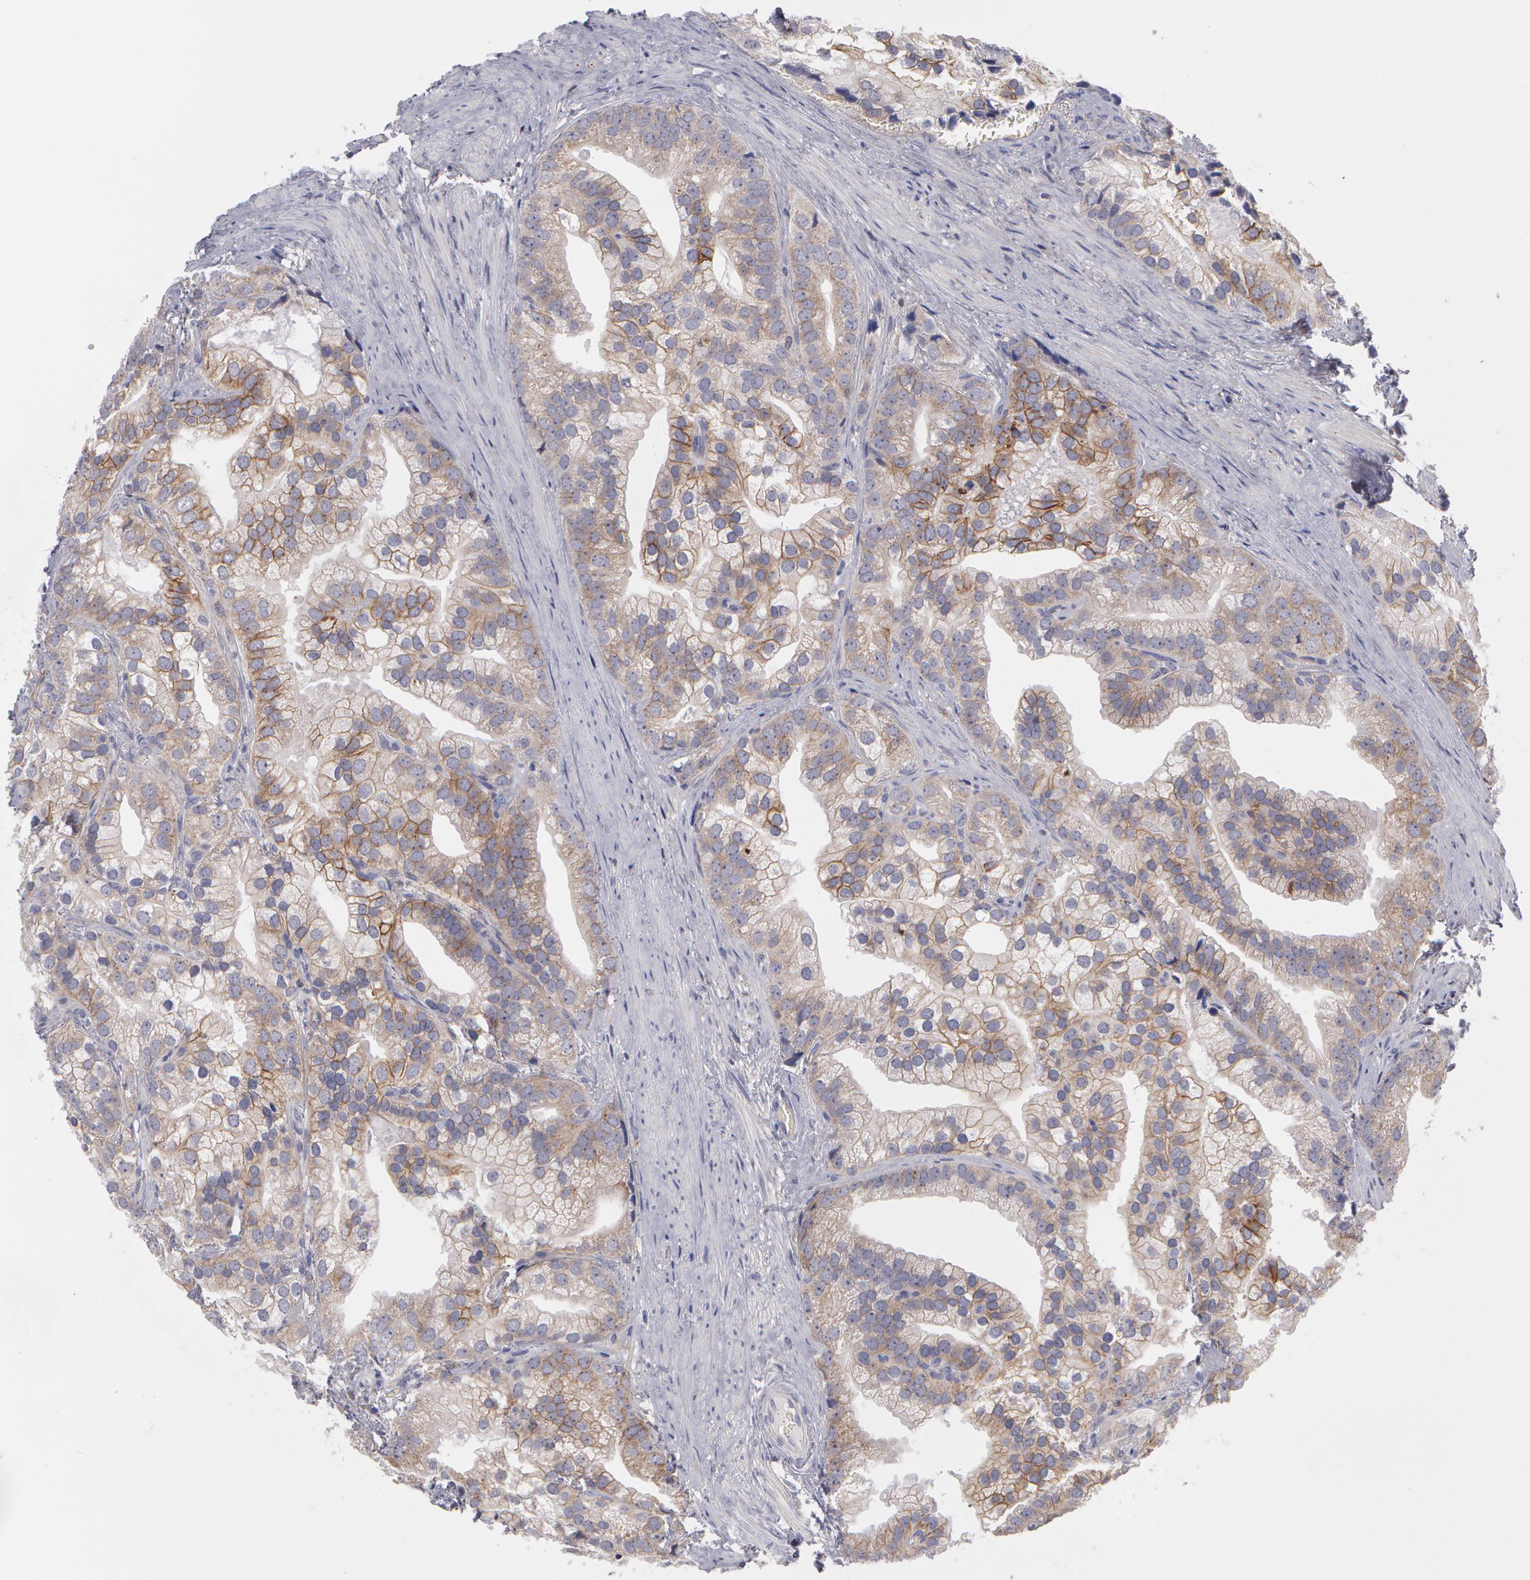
{"staining": {"intensity": "weak", "quantity": "25%-75%", "location": "cytoplasmic/membranous"}, "tissue": "prostate cancer", "cell_type": "Tumor cells", "image_type": "cancer", "snomed": [{"axis": "morphology", "description": "Adenocarcinoma, Low grade"}, {"axis": "topography", "description": "Prostate"}], "caption": "Immunohistochemical staining of prostate cancer shows weak cytoplasmic/membranous protein expression in about 25%-75% of tumor cells.", "gene": "ERBB2", "patient": {"sex": "male", "age": 71}}